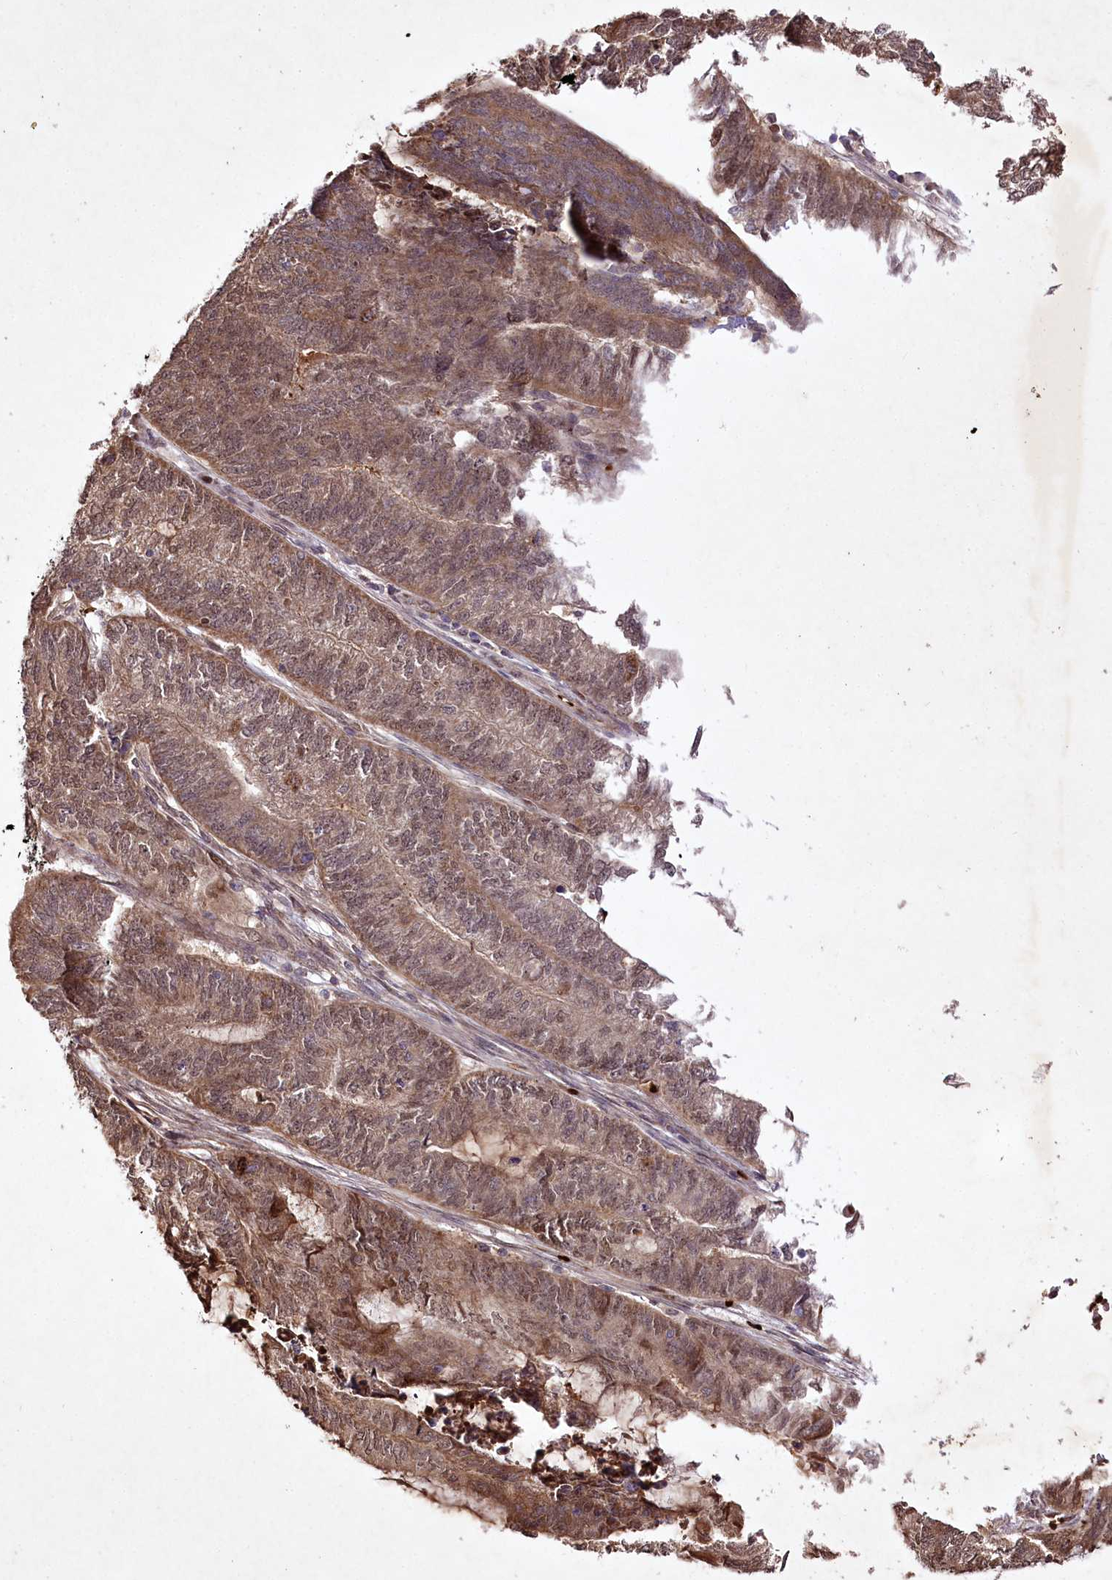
{"staining": {"intensity": "moderate", "quantity": "25%-75%", "location": "cytoplasmic/membranous,nuclear"}, "tissue": "endometrial cancer", "cell_type": "Tumor cells", "image_type": "cancer", "snomed": [{"axis": "morphology", "description": "Adenocarcinoma, NOS"}, {"axis": "topography", "description": "Uterus"}, {"axis": "topography", "description": "Endometrium"}], "caption": "Endometrial cancer tissue reveals moderate cytoplasmic/membranous and nuclear expression in about 25%-75% of tumor cells Immunohistochemistry stains the protein in brown and the nuclei are stained blue.", "gene": "DMP1", "patient": {"sex": "female", "age": 70}}